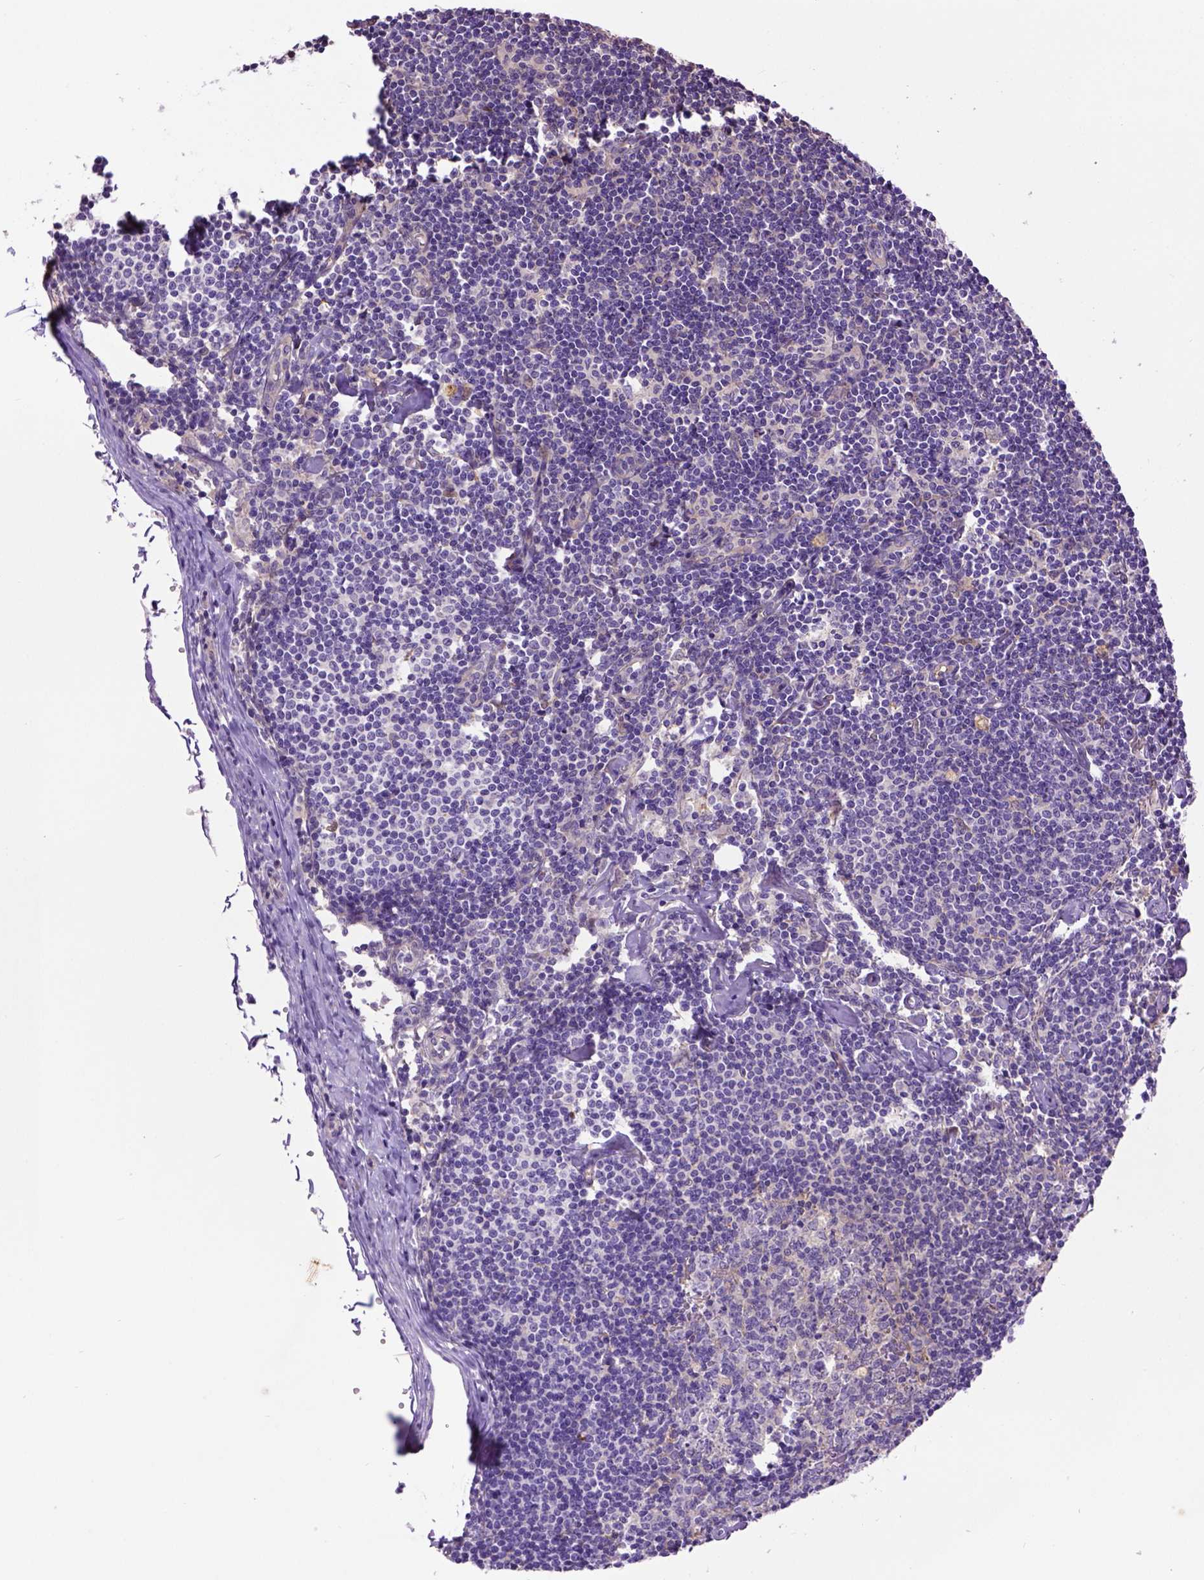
{"staining": {"intensity": "negative", "quantity": "none", "location": "none"}, "tissue": "lymph node", "cell_type": "Germinal center cells", "image_type": "normal", "snomed": [{"axis": "morphology", "description": "Normal tissue, NOS"}, {"axis": "topography", "description": "Lymph node"}], "caption": "A photomicrograph of lymph node stained for a protein reveals no brown staining in germinal center cells.", "gene": "DEPDC1B", "patient": {"sex": "female", "age": 42}}